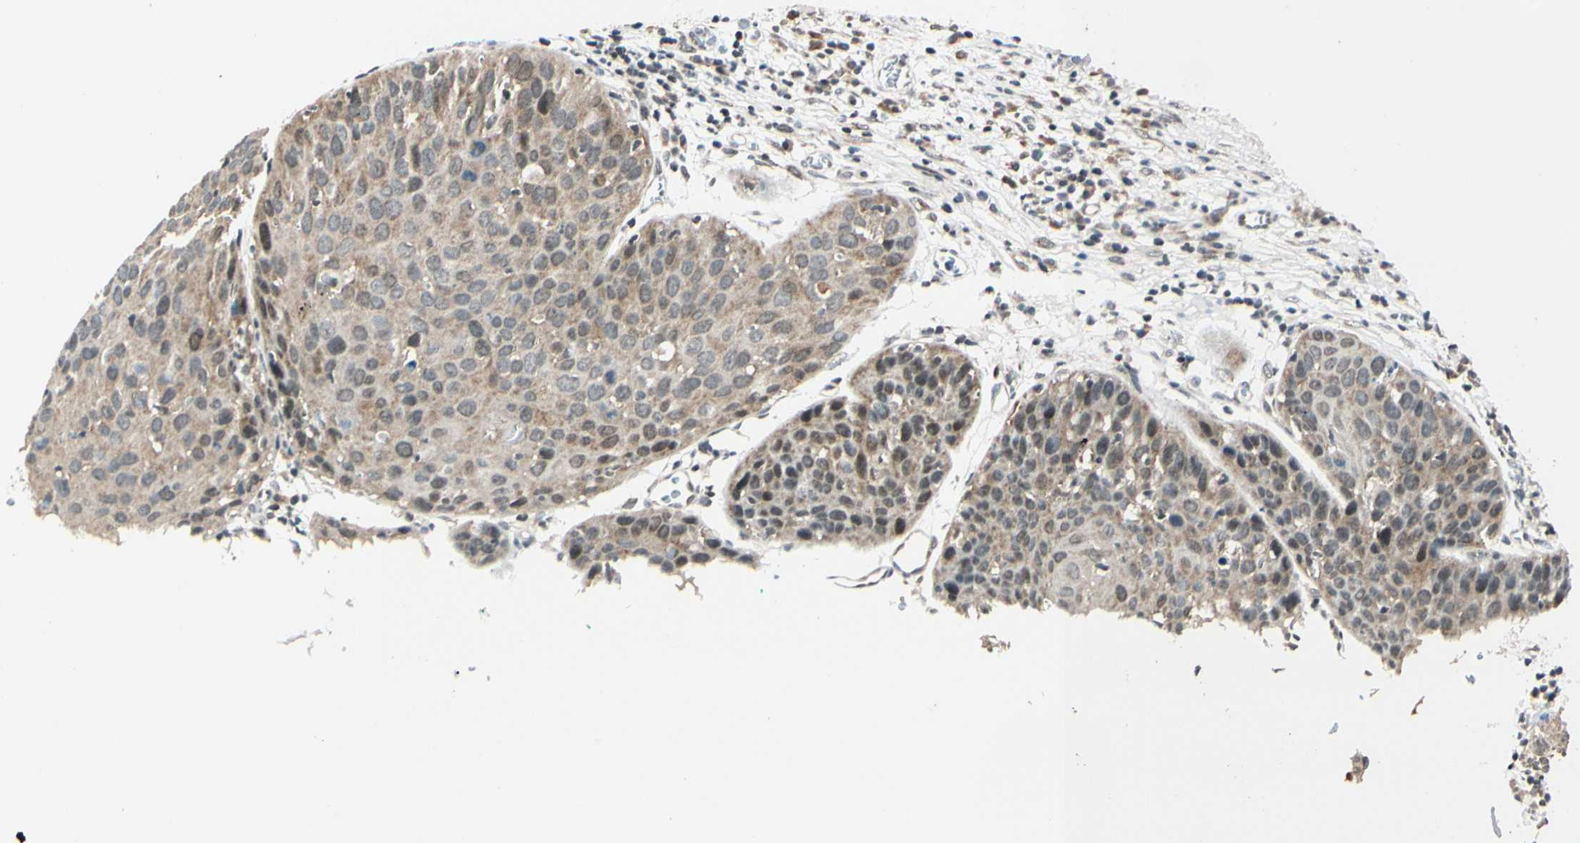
{"staining": {"intensity": "weak", "quantity": ">75%", "location": "cytoplasmic/membranous"}, "tissue": "cervical cancer", "cell_type": "Tumor cells", "image_type": "cancer", "snomed": [{"axis": "morphology", "description": "Squamous cell carcinoma, NOS"}, {"axis": "topography", "description": "Cervix"}], "caption": "Immunohistochemistry (IHC) of squamous cell carcinoma (cervical) exhibits low levels of weak cytoplasmic/membranous expression in approximately >75% of tumor cells.", "gene": "BRMS1", "patient": {"sex": "female", "age": 38}}